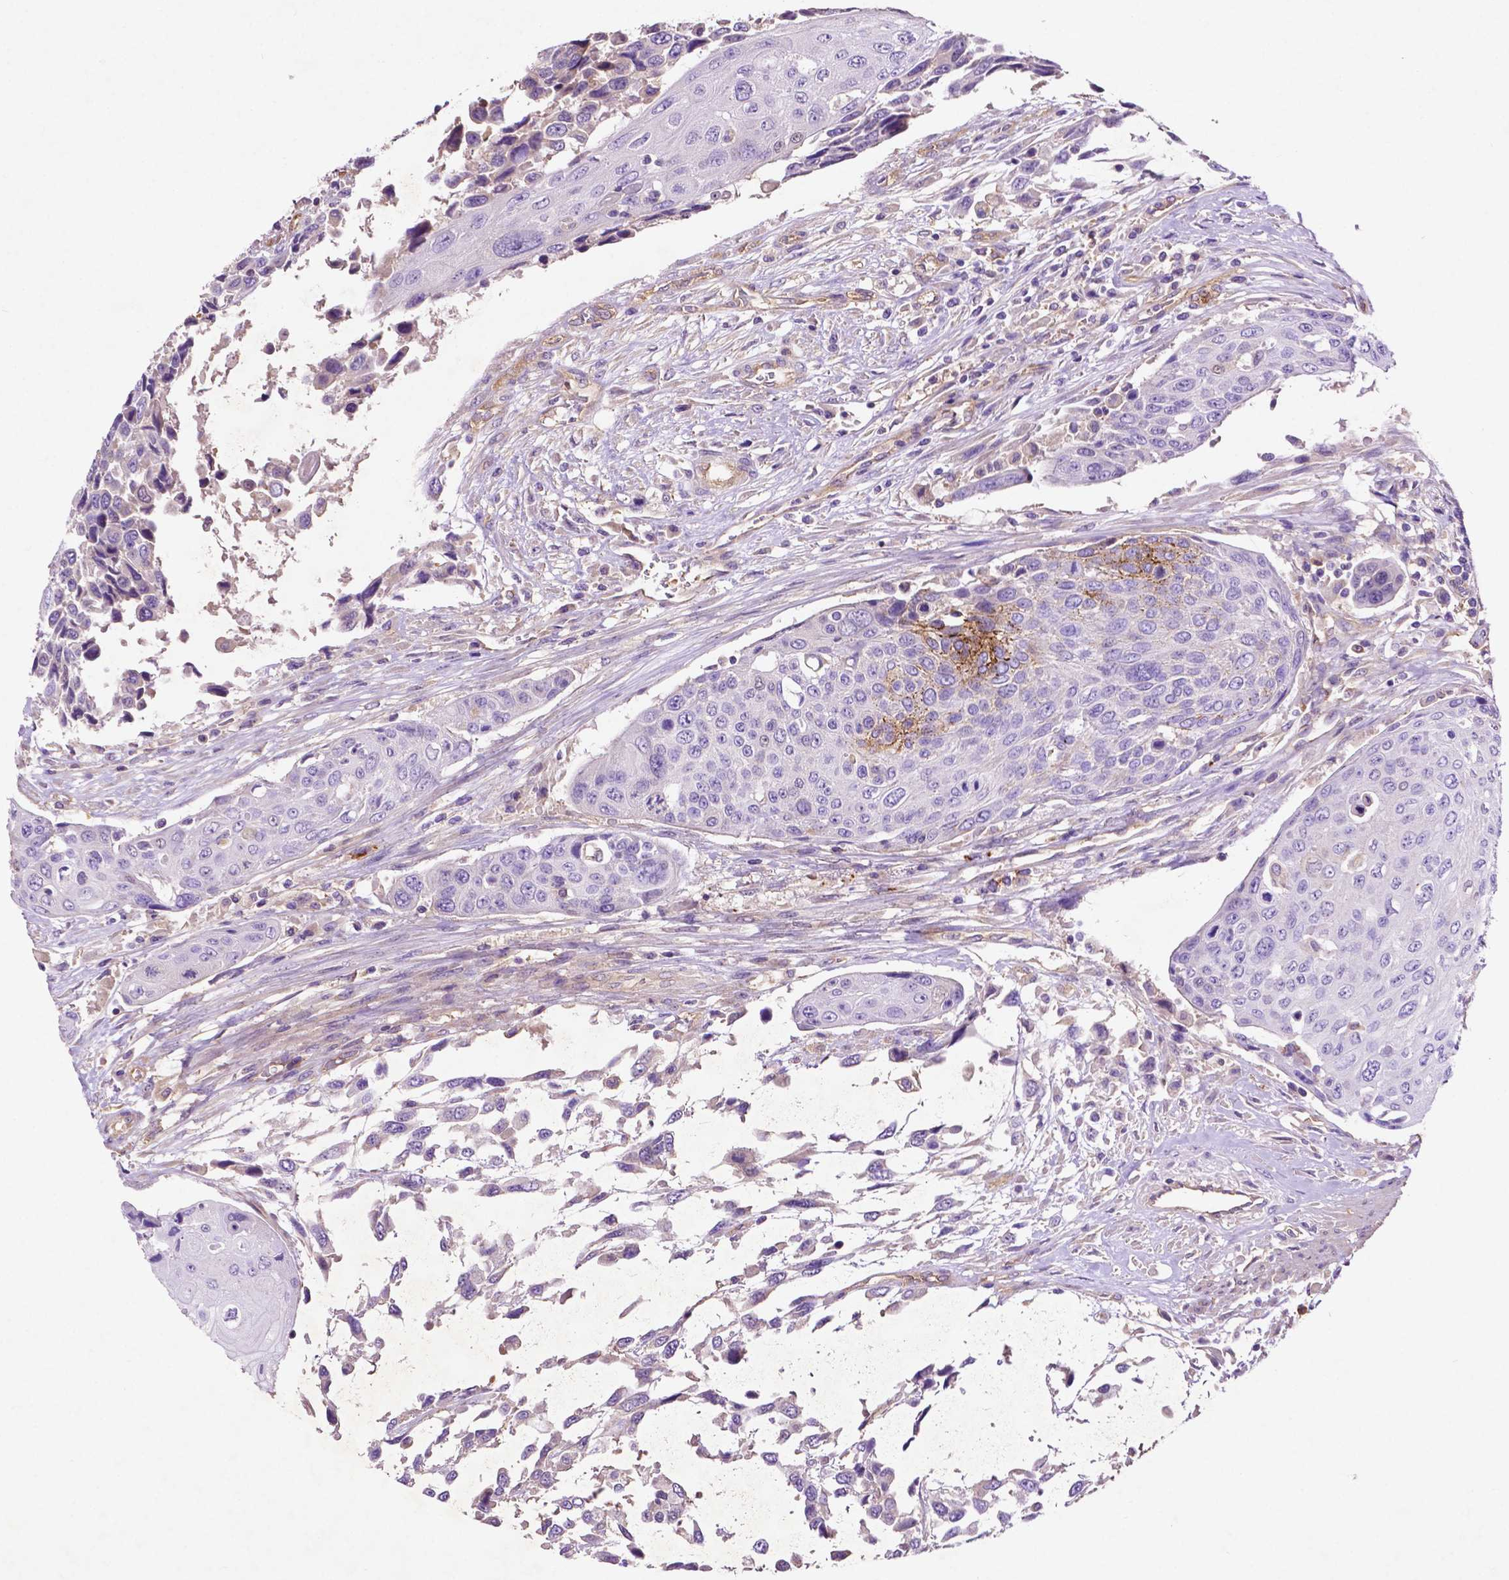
{"staining": {"intensity": "weak", "quantity": "<25%", "location": "cytoplasmic/membranous"}, "tissue": "urothelial cancer", "cell_type": "Tumor cells", "image_type": "cancer", "snomed": [{"axis": "morphology", "description": "Urothelial carcinoma, High grade"}, {"axis": "topography", "description": "Urinary bladder"}], "caption": "A micrograph of human urothelial carcinoma (high-grade) is negative for staining in tumor cells.", "gene": "GDPD5", "patient": {"sex": "female", "age": 70}}